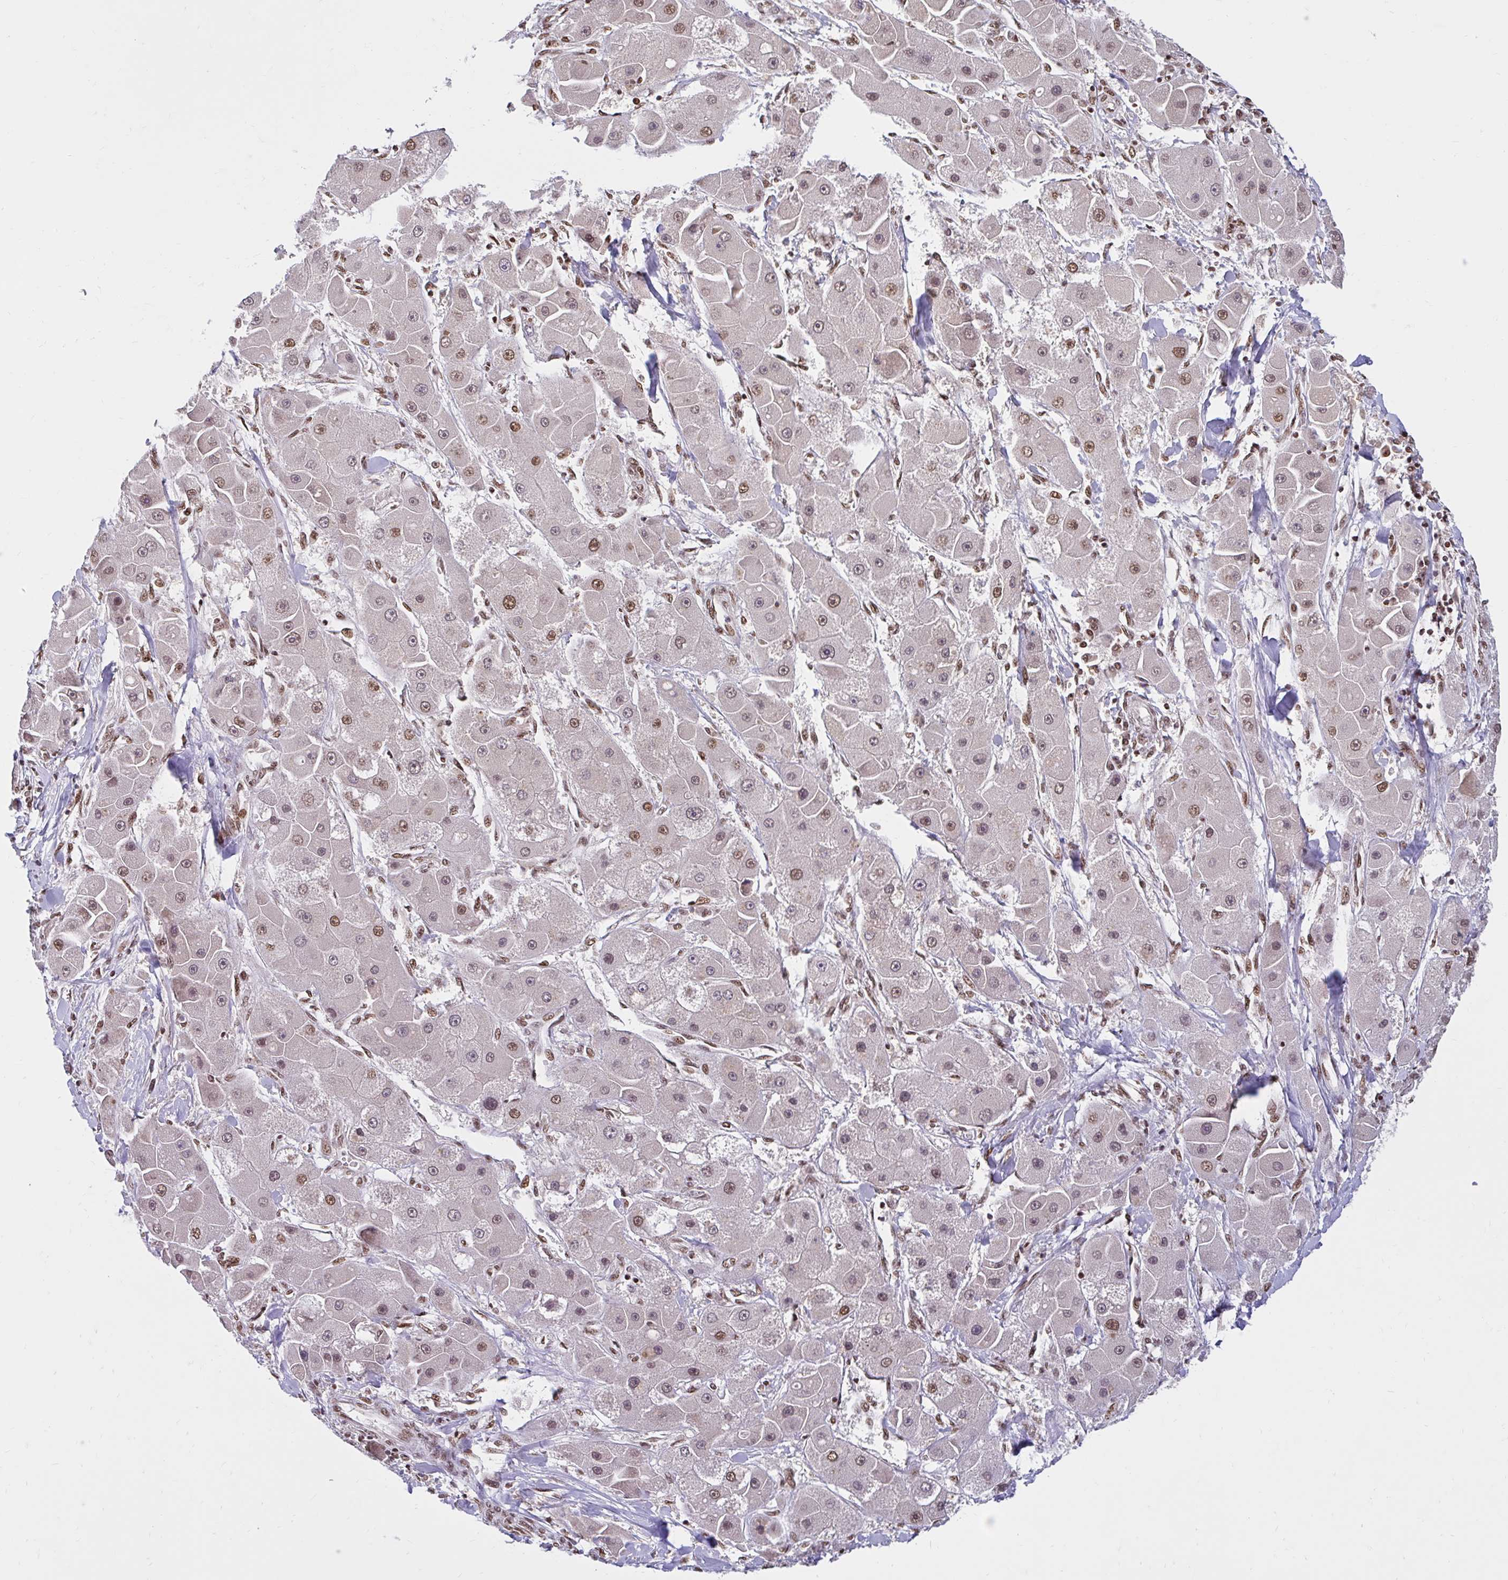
{"staining": {"intensity": "moderate", "quantity": ">75%", "location": "nuclear"}, "tissue": "liver cancer", "cell_type": "Tumor cells", "image_type": "cancer", "snomed": [{"axis": "morphology", "description": "Carcinoma, Hepatocellular, NOS"}, {"axis": "topography", "description": "Liver"}], "caption": "Immunohistochemical staining of human liver hepatocellular carcinoma displays moderate nuclear protein expression in approximately >75% of tumor cells.", "gene": "ABCA9", "patient": {"sex": "male", "age": 24}}